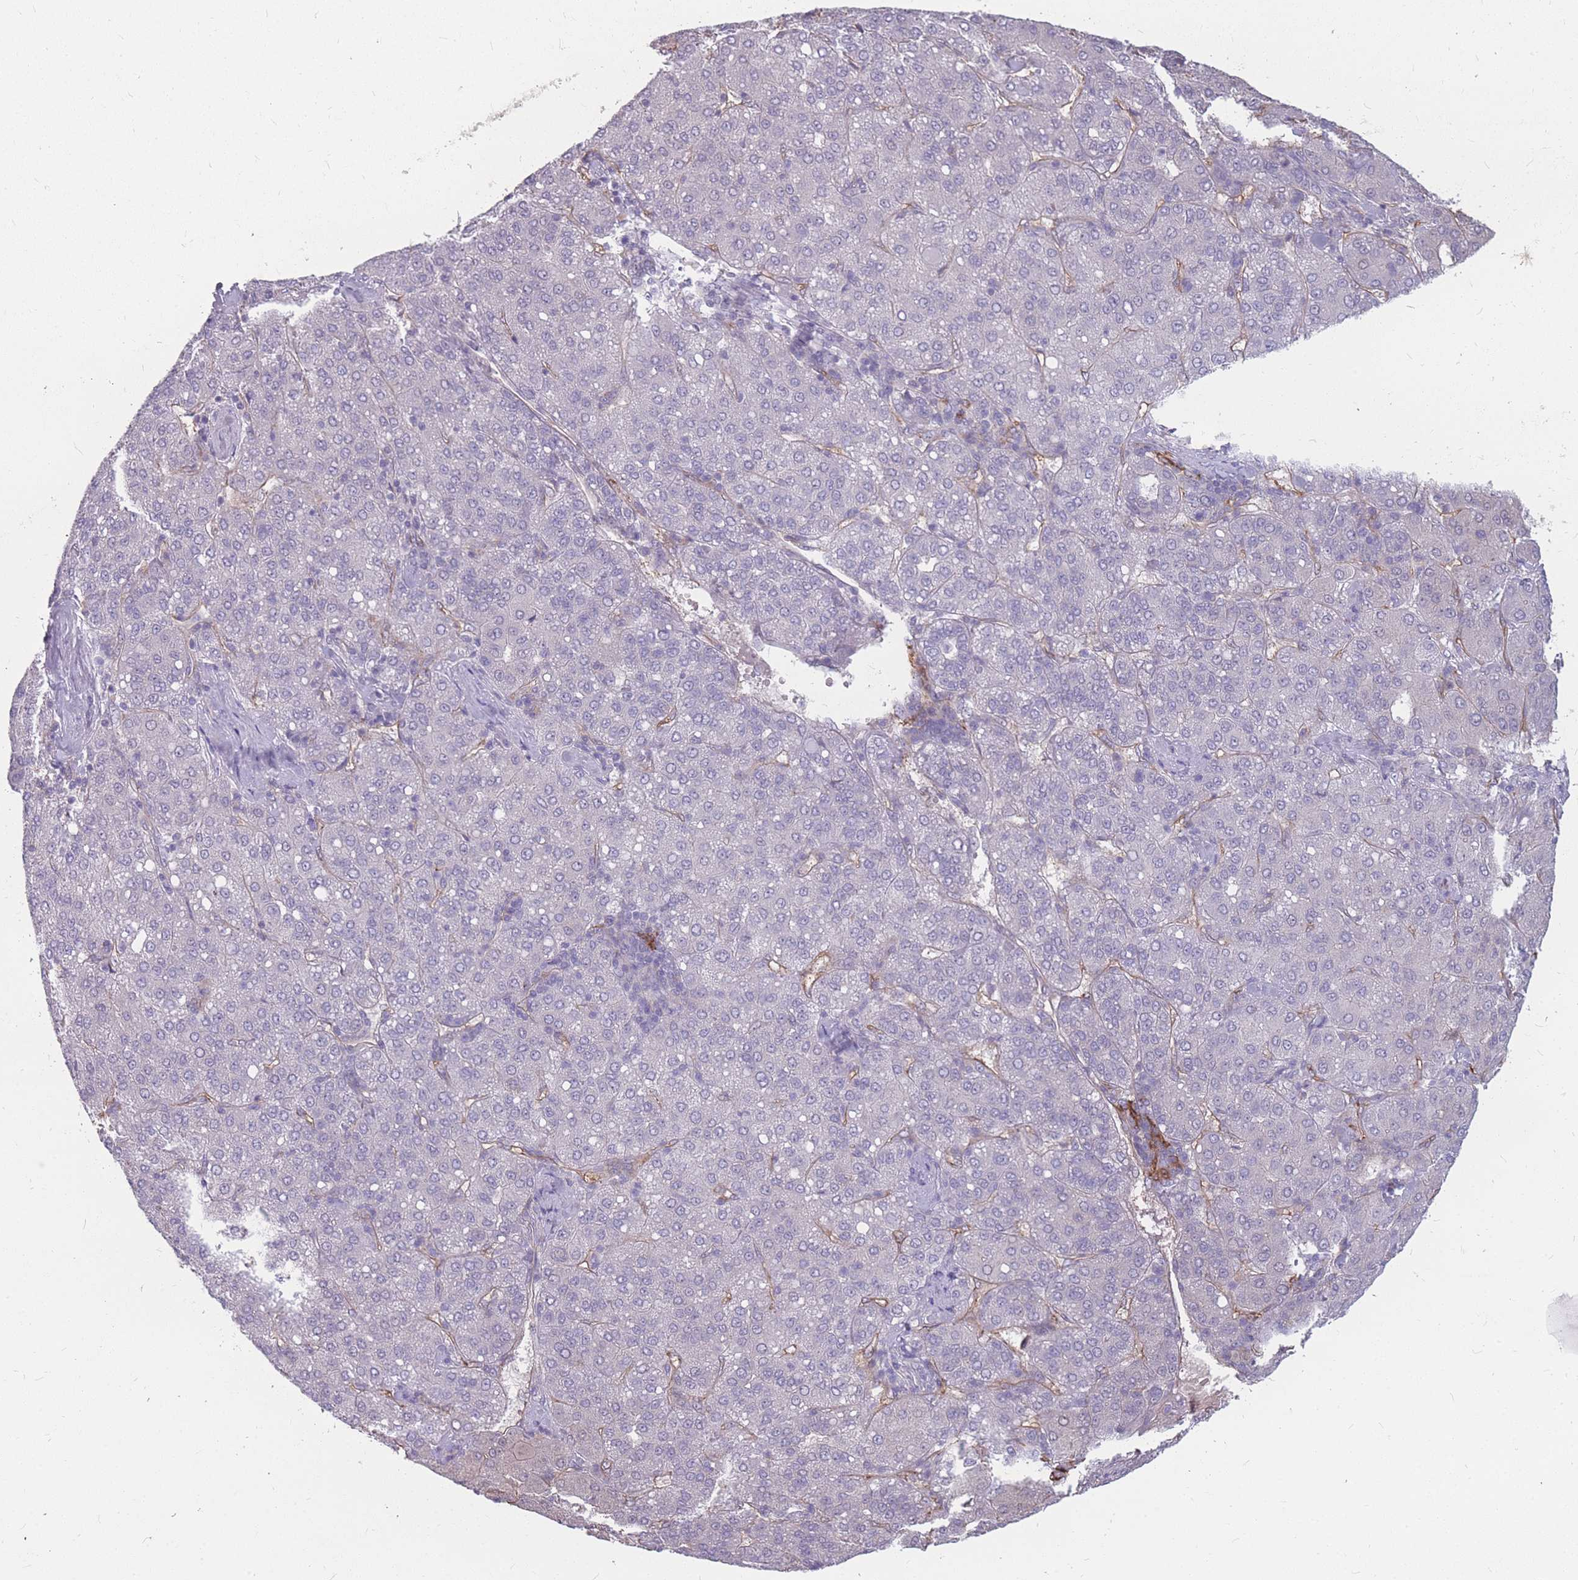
{"staining": {"intensity": "negative", "quantity": "none", "location": "none"}, "tissue": "liver cancer", "cell_type": "Tumor cells", "image_type": "cancer", "snomed": [{"axis": "morphology", "description": "Carcinoma, Hepatocellular, NOS"}, {"axis": "topography", "description": "Liver"}], "caption": "Immunohistochemistry photomicrograph of liver hepatocellular carcinoma stained for a protein (brown), which reveals no positivity in tumor cells.", "gene": "GNA11", "patient": {"sex": "male", "age": 65}}